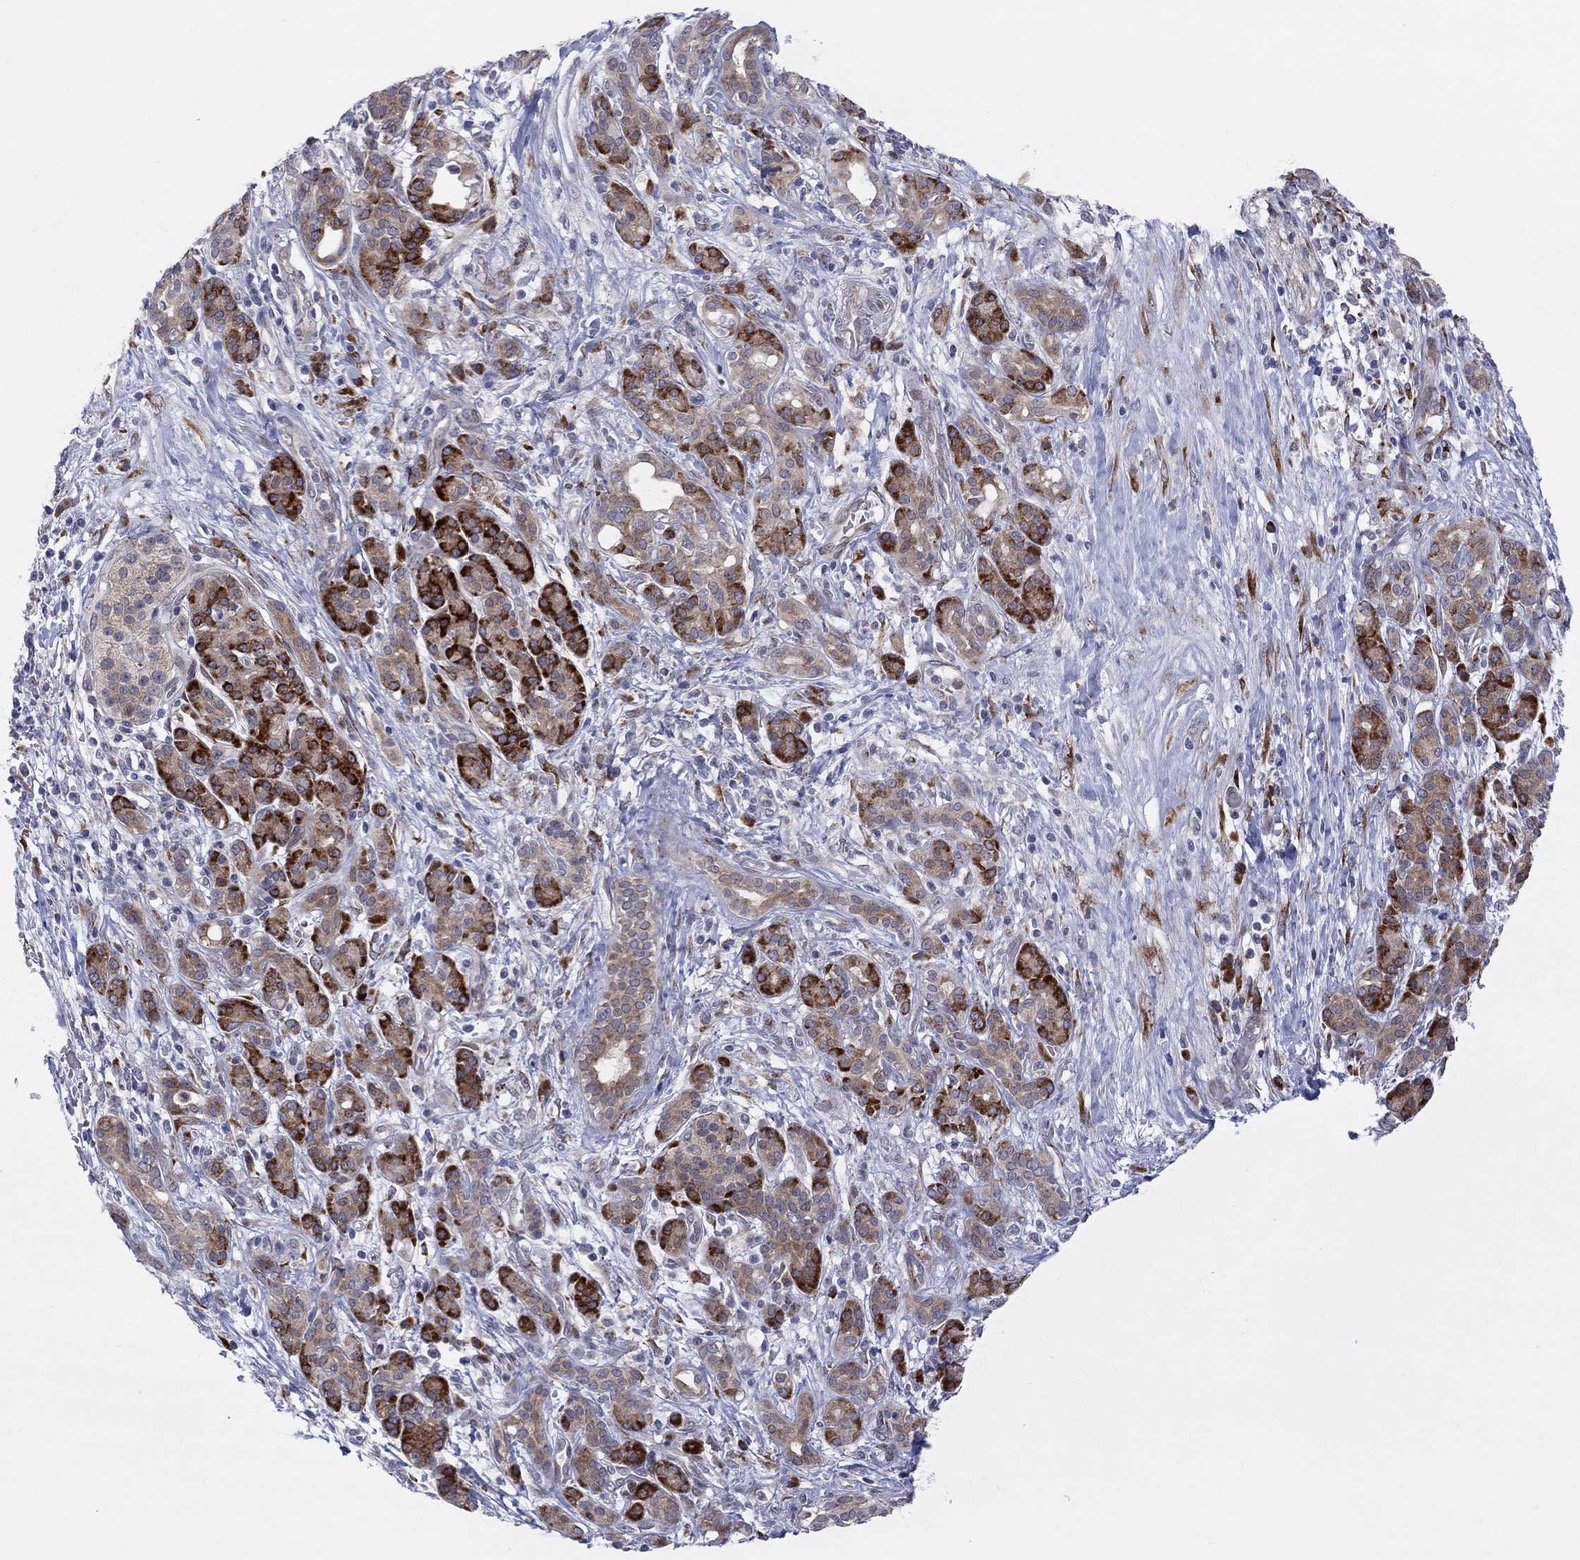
{"staining": {"intensity": "strong", "quantity": "25%-75%", "location": "cytoplasmic/membranous"}, "tissue": "pancreatic cancer", "cell_type": "Tumor cells", "image_type": "cancer", "snomed": [{"axis": "morphology", "description": "Adenocarcinoma, NOS"}, {"axis": "topography", "description": "Pancreas"}], "caption": "The photomicrograph exhibits a brown stain indicating the presence of a protein in the cytoplasmic/membranous of tumor cells in pancreatic adenocarcinoma.", "gene": "TTC21B", "patient": {"sex": "male", "age": 44}}